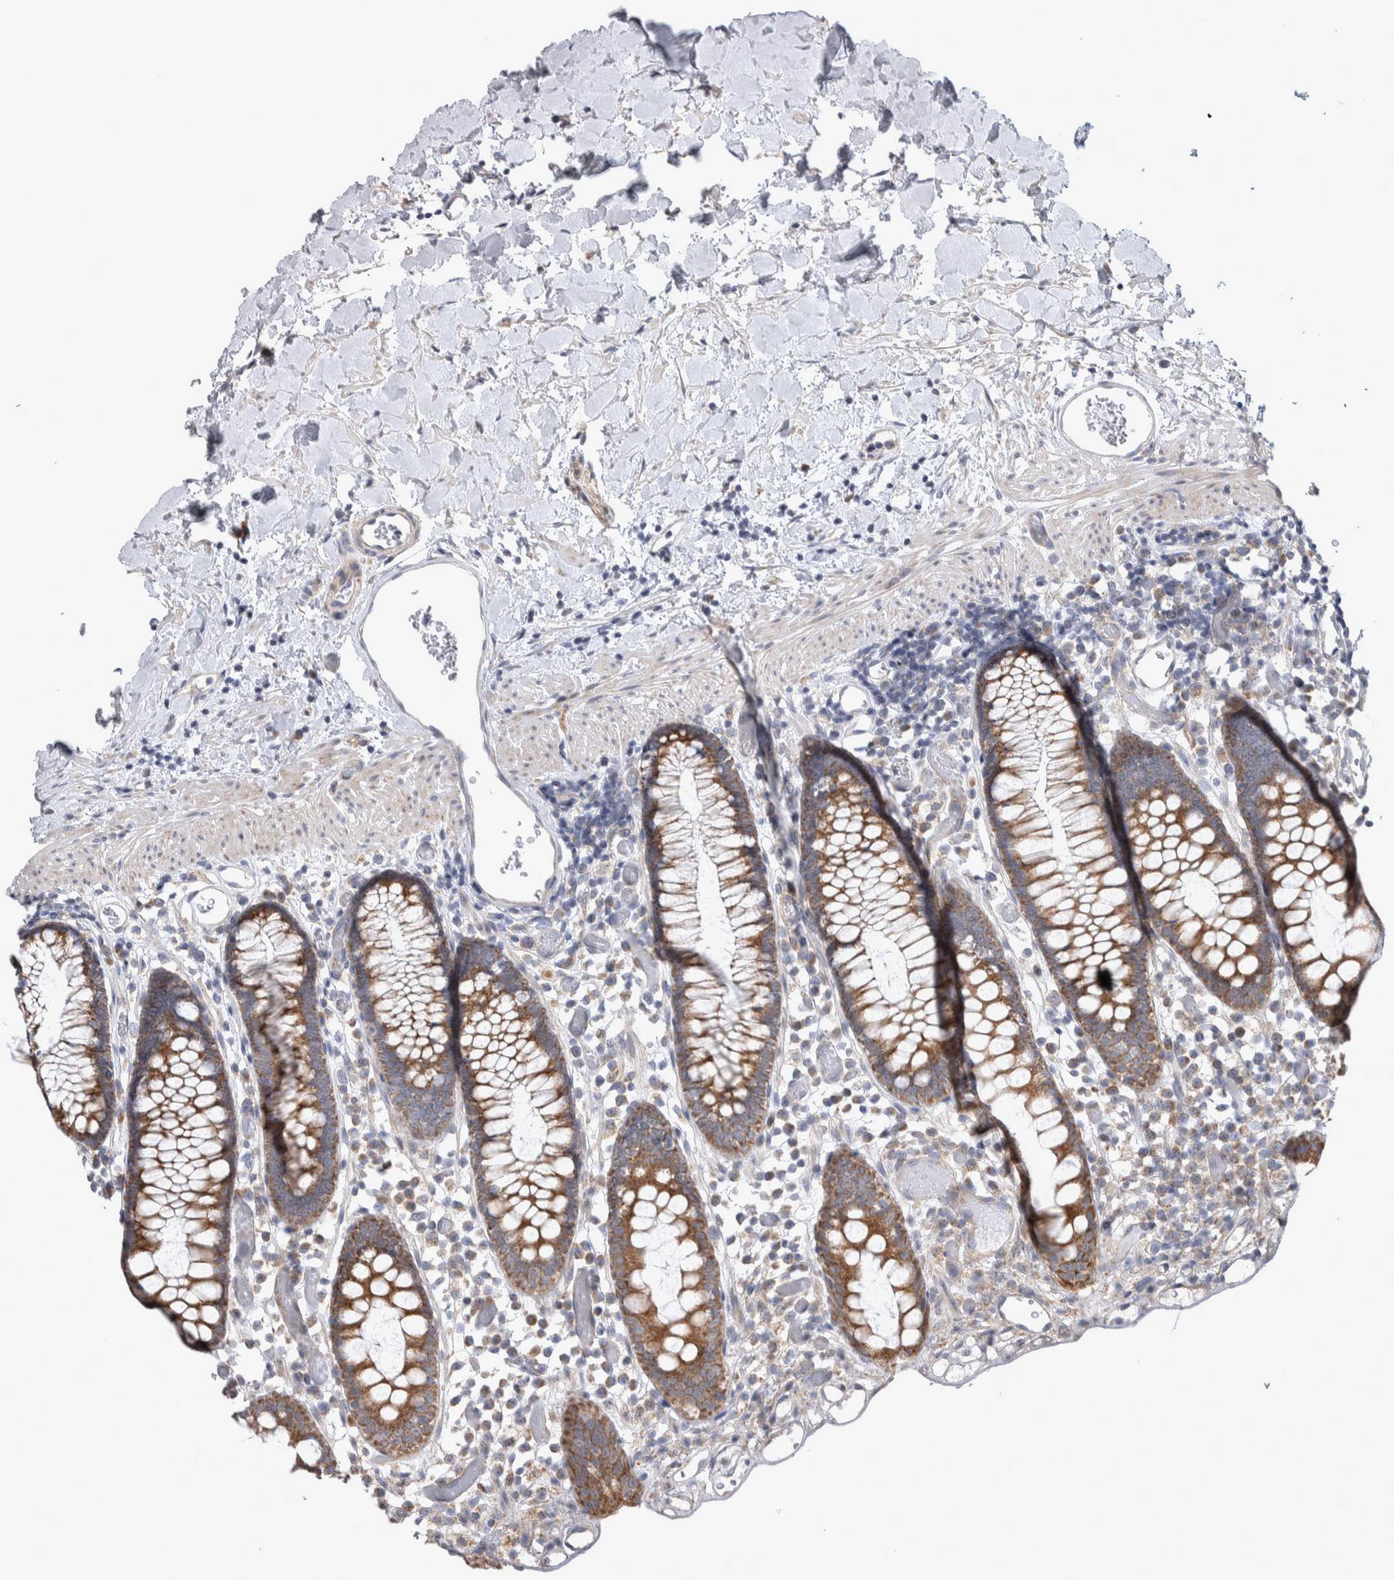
{"staining": {"intensity": "negative", "quantity": "none", "location": "none"}, "tissue": "colon", "cell_type": "Endothelial cells", "image_type": "normal", "snomed": [{"axis": "morphology", "description": "Normal tissue, NOS"}, {"axis": "topography", "description": "Colon"}], "caption": "Immunohistochemistry (IHC) photomicrograph of benign colon: human colon stained with DAB (3,3'-diaminobenzidine) exhibits no significant protein positivity in endothelial cells.", "gene": "SCO1", "patient": {"sex": "male", "age": 14}}